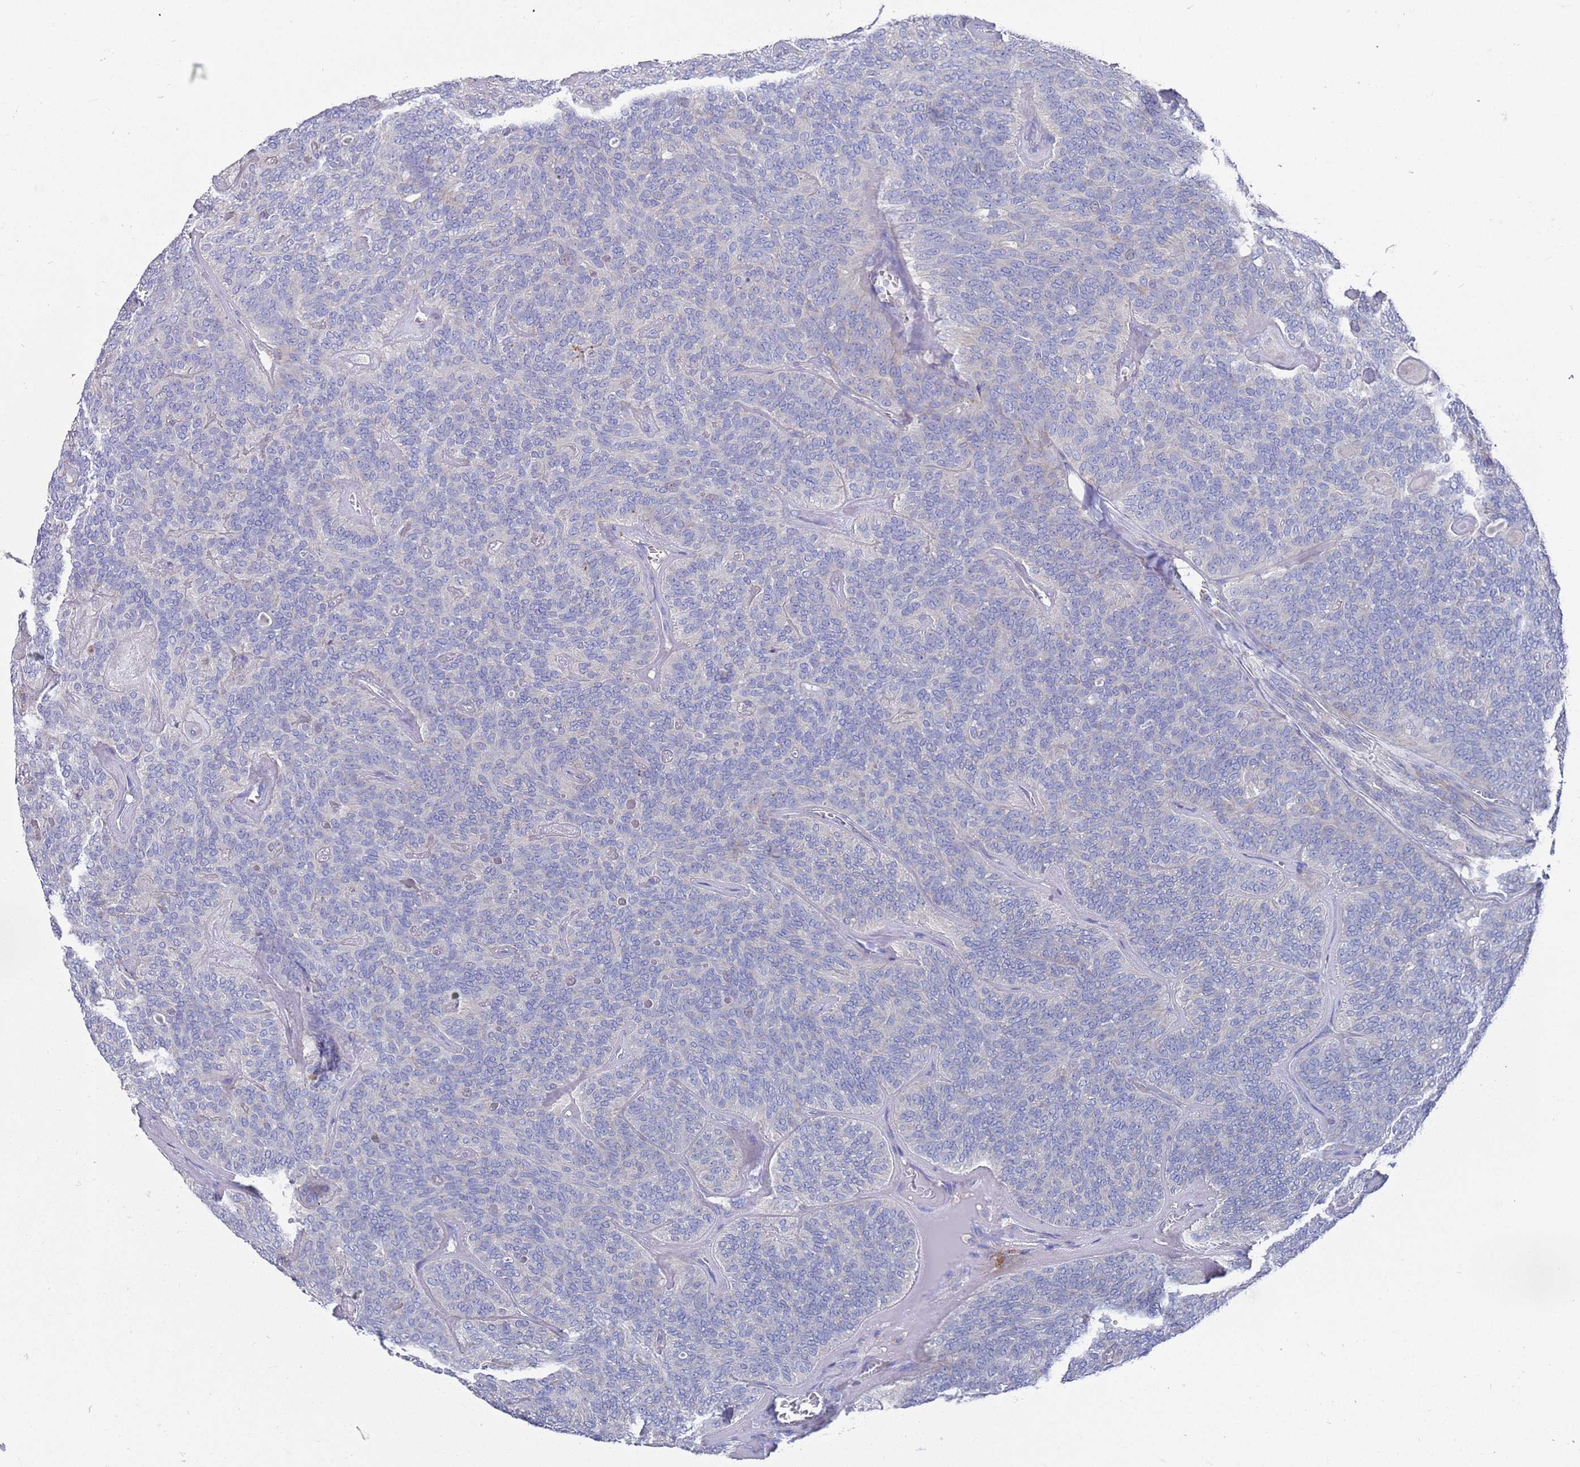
{"staining": {"intensity": "negative", "quantity": "none", "location": "none"}, "tissue": "head and neck cancer", "cell_type": "Tumor cells", "image_type": "cancer", "snomed": [{"axis": "morphology", "description": "Adenocarcinoma, NOS"}, {"axis": "topography", "description": "Head-Neck"}], "caption": "There is no significant positivity in tumor cells of head and neck cancer (adenocarcinoma). (Brightfield microscopy of DAB immunohistochemistry at high magnification).", "gene": "SCAPER", "patient": {"sex": "male", "age": 66}}